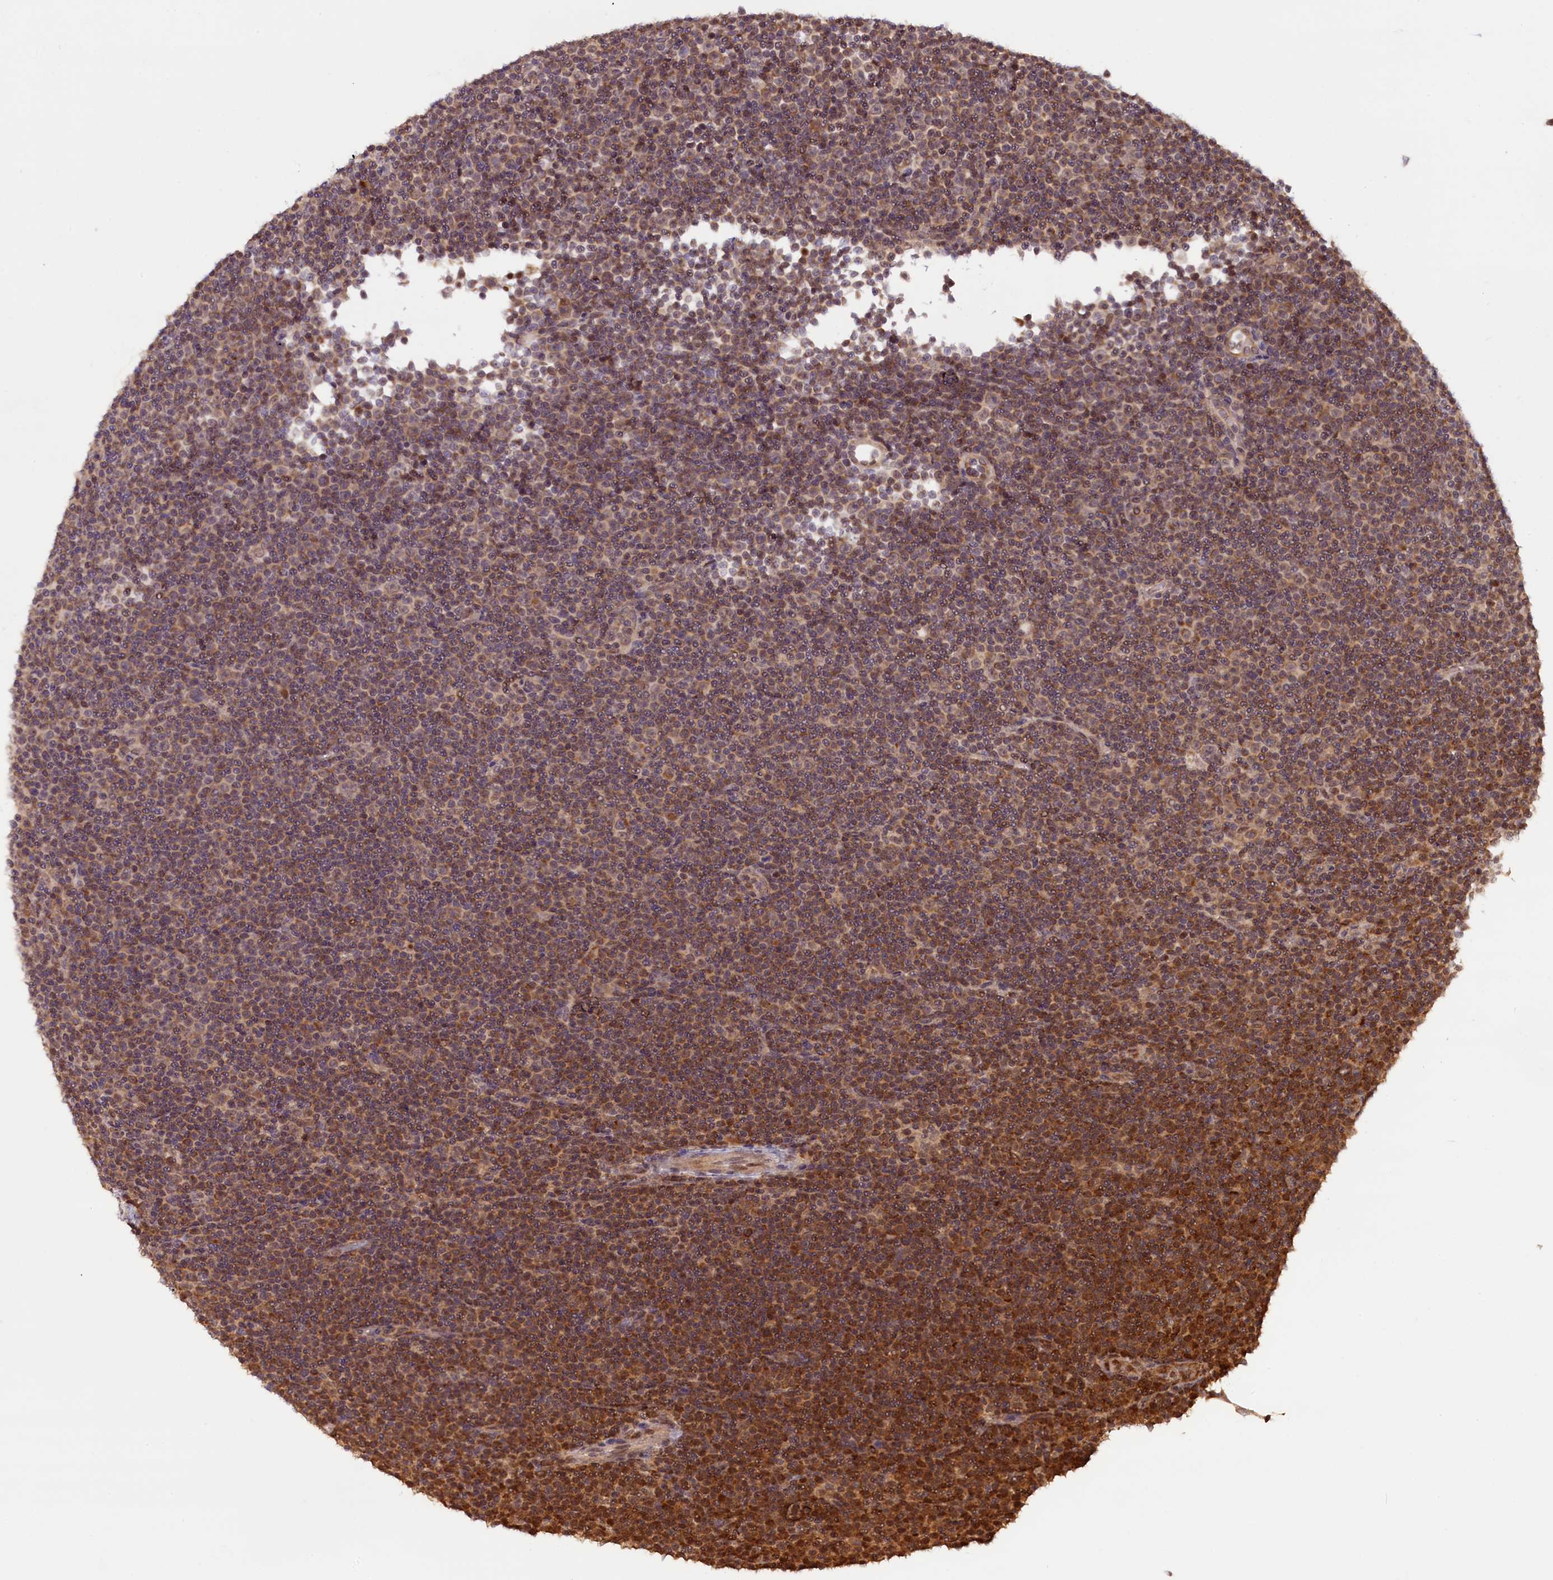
{"staining": {"intensity": "moderate", "quantity": "25%-75%", "location": "cytoplasmic/membranous,nuclear"}, "tissue": "lymphoma", "cell_type": "Tumor cells", "image_type": "cancer", "snomed": [{"axis": "morphology", "description": "Malignant lymphoma, non-Hodgkin's type, Low grade"}, {"axis": "topography", "description": "Lymph node"}], "caption": "IHC histopathology image of neoplastic tissue: low-grade malignant lymphoma, non-Hodgkin's type stained using immunohistochemistry (IHC) reveals medium levels of moderate protein expression localized specifically in the cytoplasmic/membranous and nuclear of tumor cells, appearing as a cytoplasmic/membranous and nuclear brown color.", "gene": "CARD8", "patient": {"sex": "female", "age": 67}}